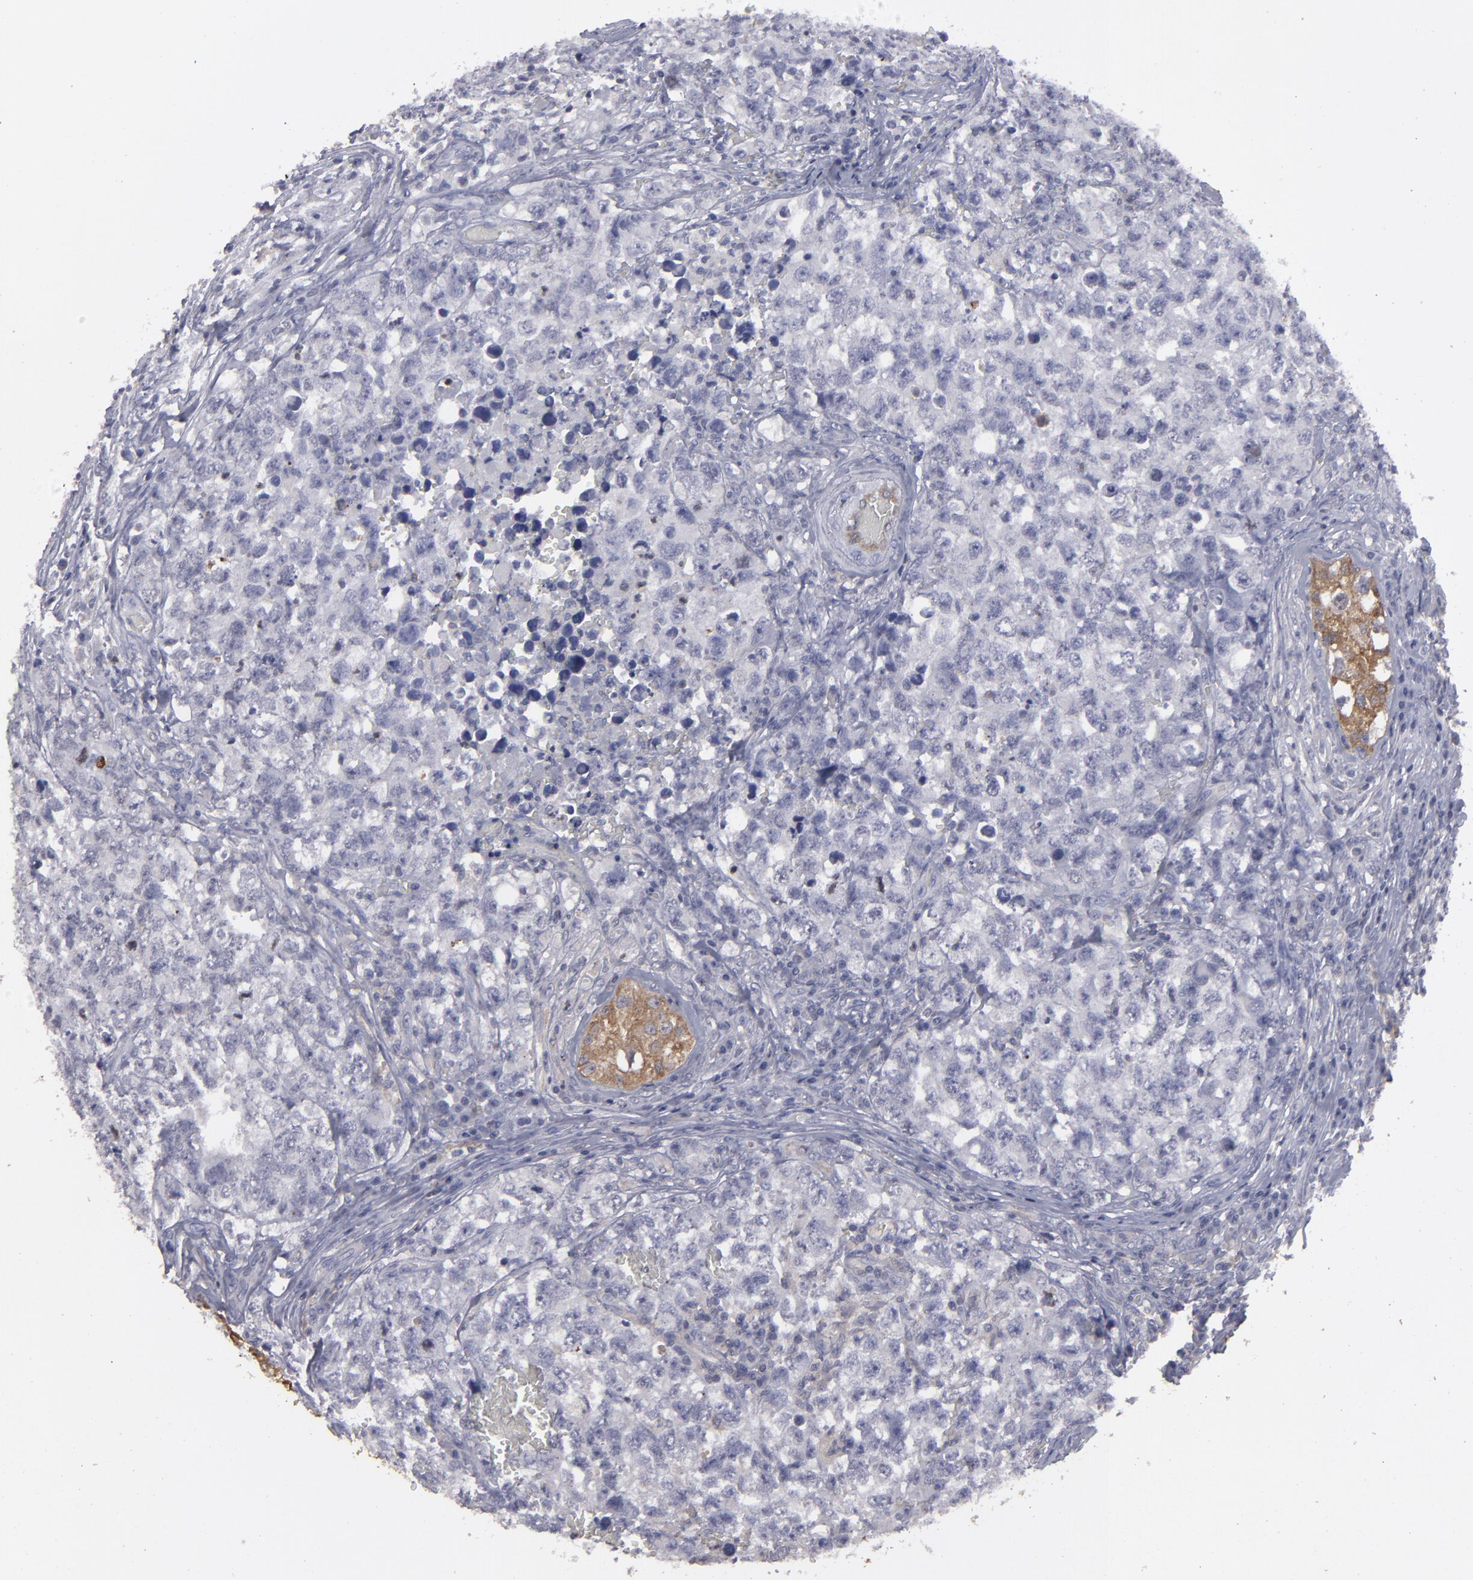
{"staining": {"intensity": "weak", "quantity": "<25%", "location": "cytoplasmic/membranous"}, "tissue": "testis cancer", "cell_type": "Tumor cells", "image_type": "cancer", "snomed": [{"axis": "morphology", "description": "Carcinoma, Embryonal, NOS"}, {"axis": "topography", "description": "Testis"}], "caption": "Immunohistochemical staining of testis cancer reveals no significant expression in tumor cells. (Brightfield microscopy of DAB (3,3'-diaminobenzidine) IHC at high magnification).", "gene": "SEMA3G", "patient": {"sex": "male", "age": 31}}